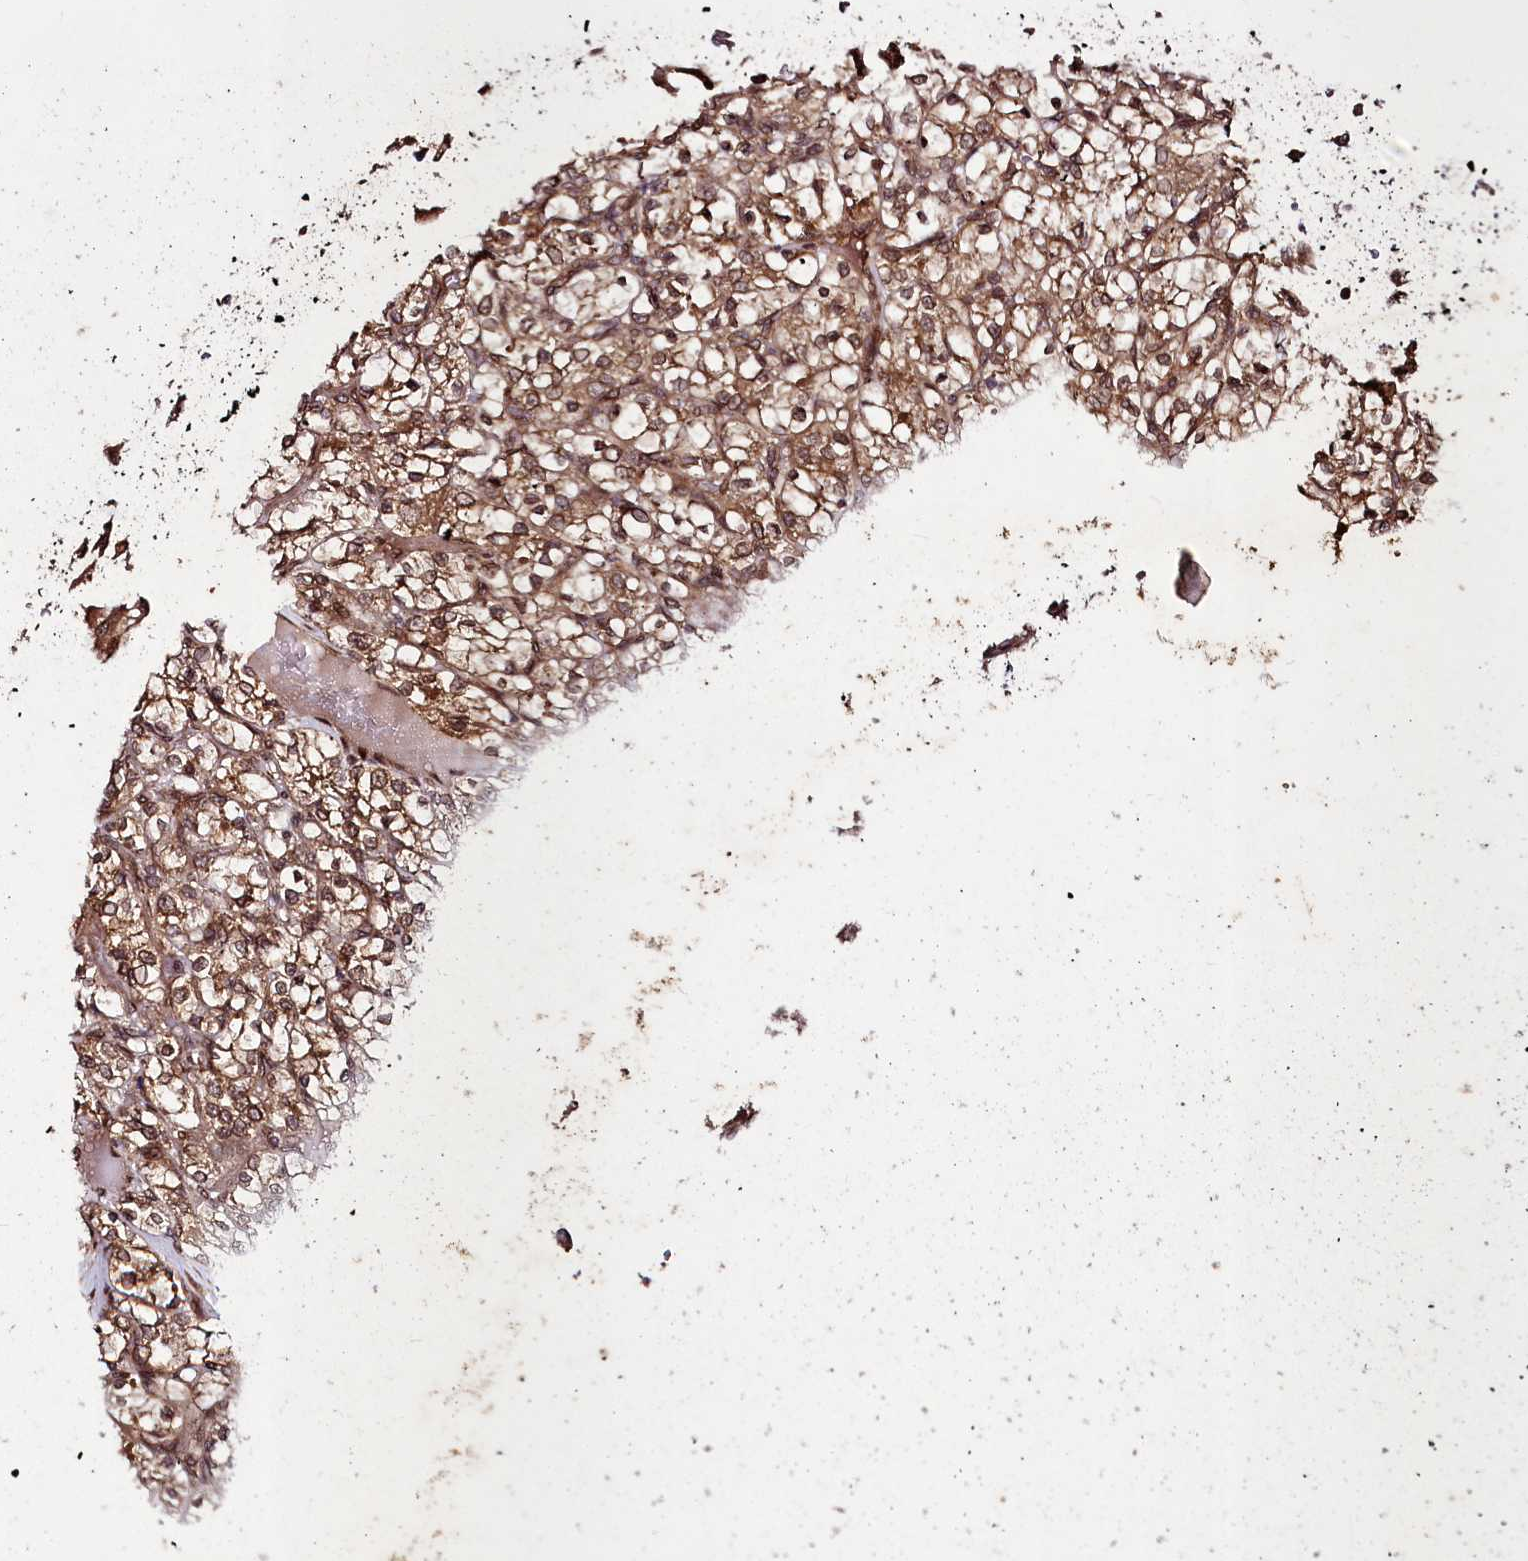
{"staining": {"intensity": "moderate", "quantity": ">75%", "location": "cytoplasmic/membranous,nuclear"}, "tissue": "renal cancer", "cell_type": "Tumor cells", "image_type": "cancer", "snomed": [{"axis": "morphology", "description": "Adenocarcinoma, NOS"}, {"axis": "topography", "description": "Kidney"}], "caption": "Immunohistochemistry (IHC) micrograph of neoplastic tissue: renal cancer (adenocarcinoma) stained using IHC shows medium levels of moderate protein expression localized specifically in the cytoplasmic/membranous and nuclear of tumor cells, appearing as a cytoplasmic/membranous and nuclear brown color.", "gene": "DCP1B", "patient": {"sex": "female", "age": 69}}